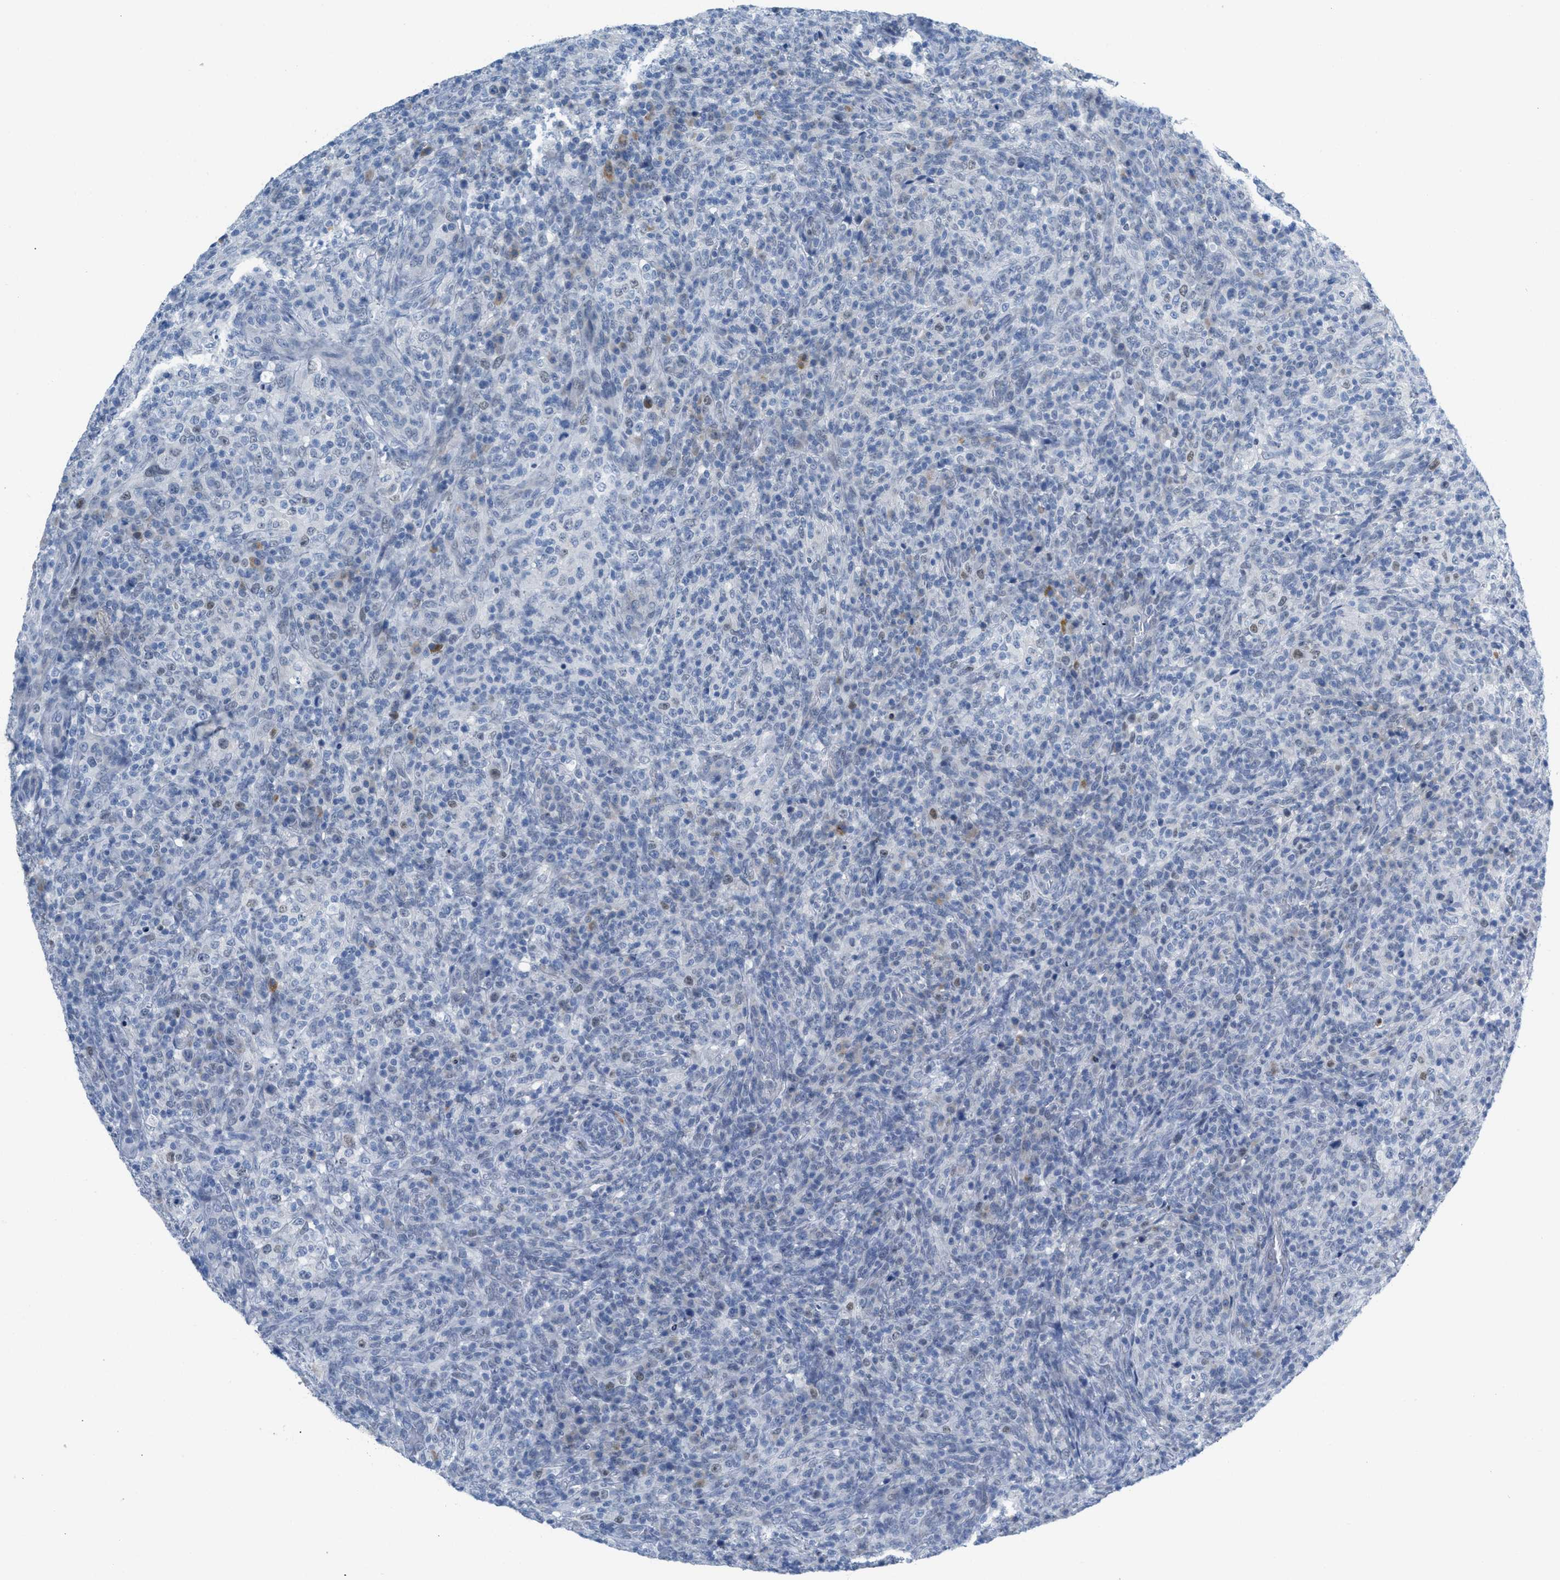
{"staining": {"intensity": "negative", "quantity": "none", "location": "none"}, "tissue": "lymphoma", "cell_type": "Tumor cells", "image_type": "cancer", "snomed": [{"axis": "morphology", "description": "Malignant lymphoma, non-Hodgkin's type, High grade"}, {"axis": "topography", "description": "Lymph node"}], "caption": "IHC photomicrograph of neoplastic tissue: human lymphoma stained with DAB reveals no significant protein positivity in tumor cells. (DAB (3,3'-diaminobenzidine) immunohistochemistry, high magnification).", "gene": "HSF2", "patient": {"sex": "female", "age": 76}}